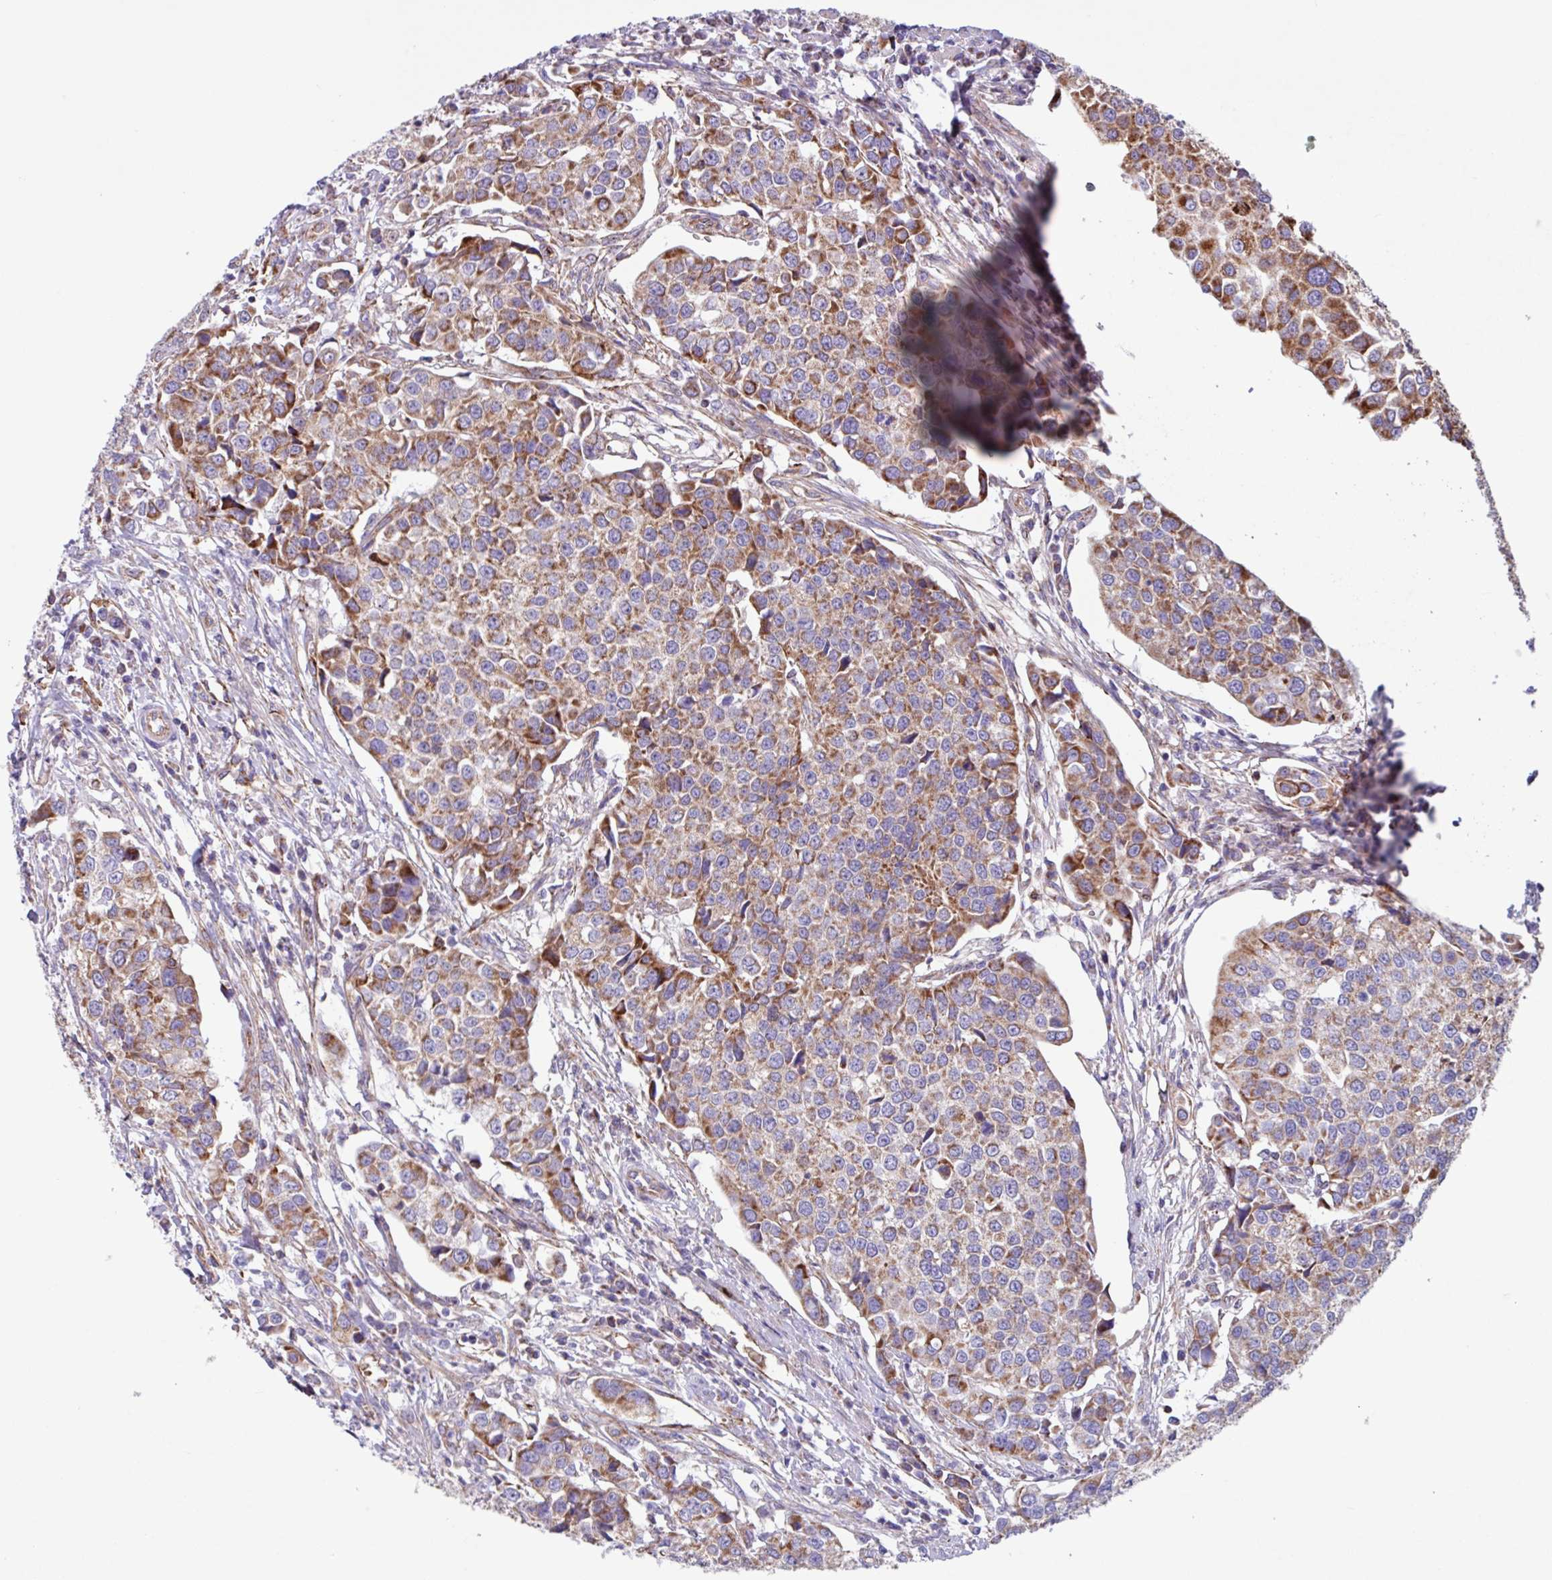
{"staining": {"intensity": "moderate", "quantity": ">75%", "location": "cytoplasmic/membranous"}, "tissue": "urothelial cancer", "cell_type": "Tumor cells", "image_type": "cancer", "snomed": [{"axis": "morphology", "description": "Urothelial carcinoma, Low grade"}, {"axis": "topography", "description": "Urinary bladder"}], "caption": "Low-grade urothelial carcinoma was stained to show a protein in brown. There is medium levels of moderate cytoplasmic/membranous expression in about >75% of tumor cells.", "gene": "OTULIN", "patient": {"sex": "female", "age": 78}}